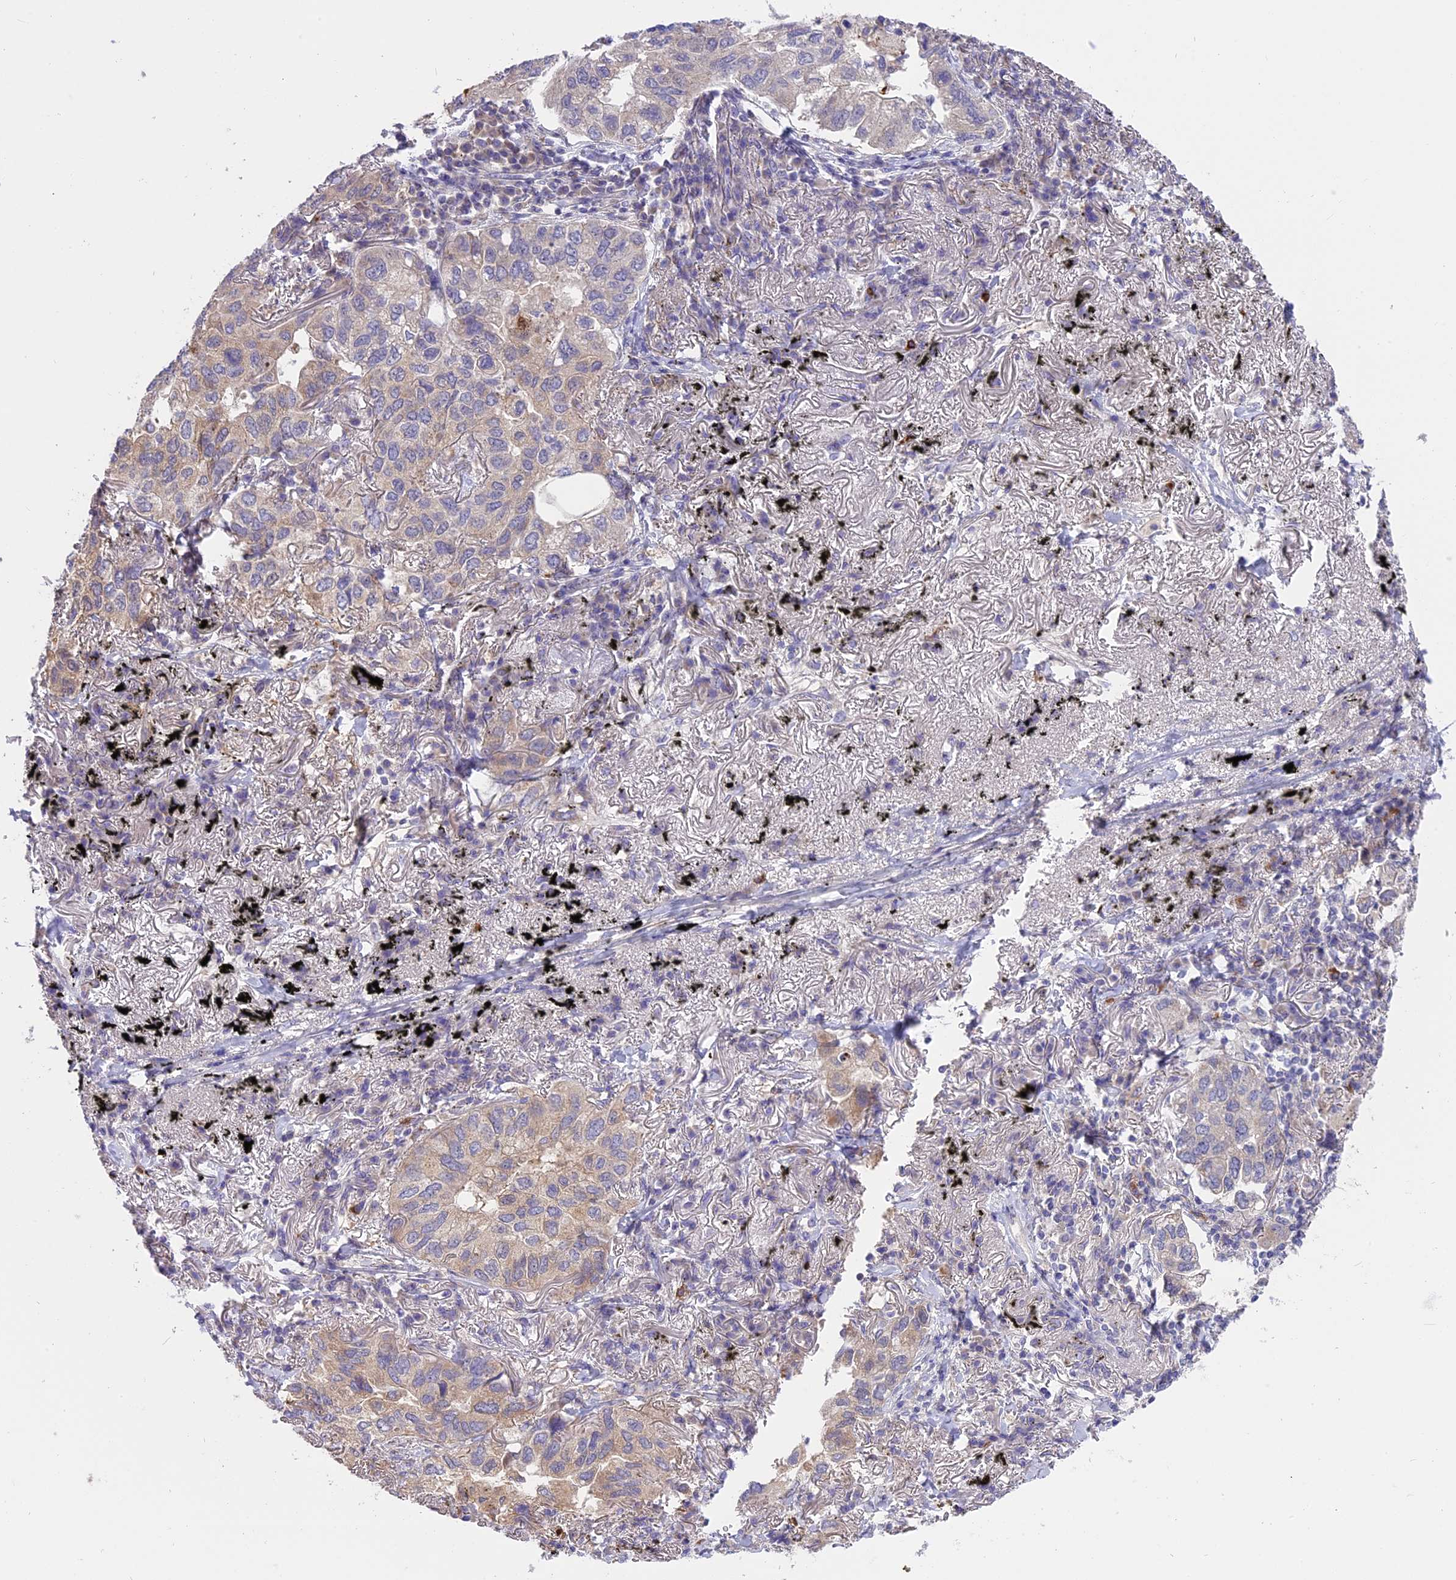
{"staining": {"intensity": "moderate", "quantity": "<25%", "location": "cytoplasmic/membranous"}, "tissue": "lung cancer", "cell_type": "Tumor cells", "image_type": "cancer", "snomed": [{"axis": "morphology", "description": "Adenocarcinoma, NOS"}, {"axis": "topography", "description": "Lung"}], "caption": "Brown immunohistochemical staining in lung adenocarcinoma reveals moderate cytoplasmic/membranous positivity in about <25% of tumor cells. Immunohistochemistry stains the protein of interest in brown and the nuclei are stained blue.", "gene": "LYPD6", "patient": {"sex": "male", "age": 65}}